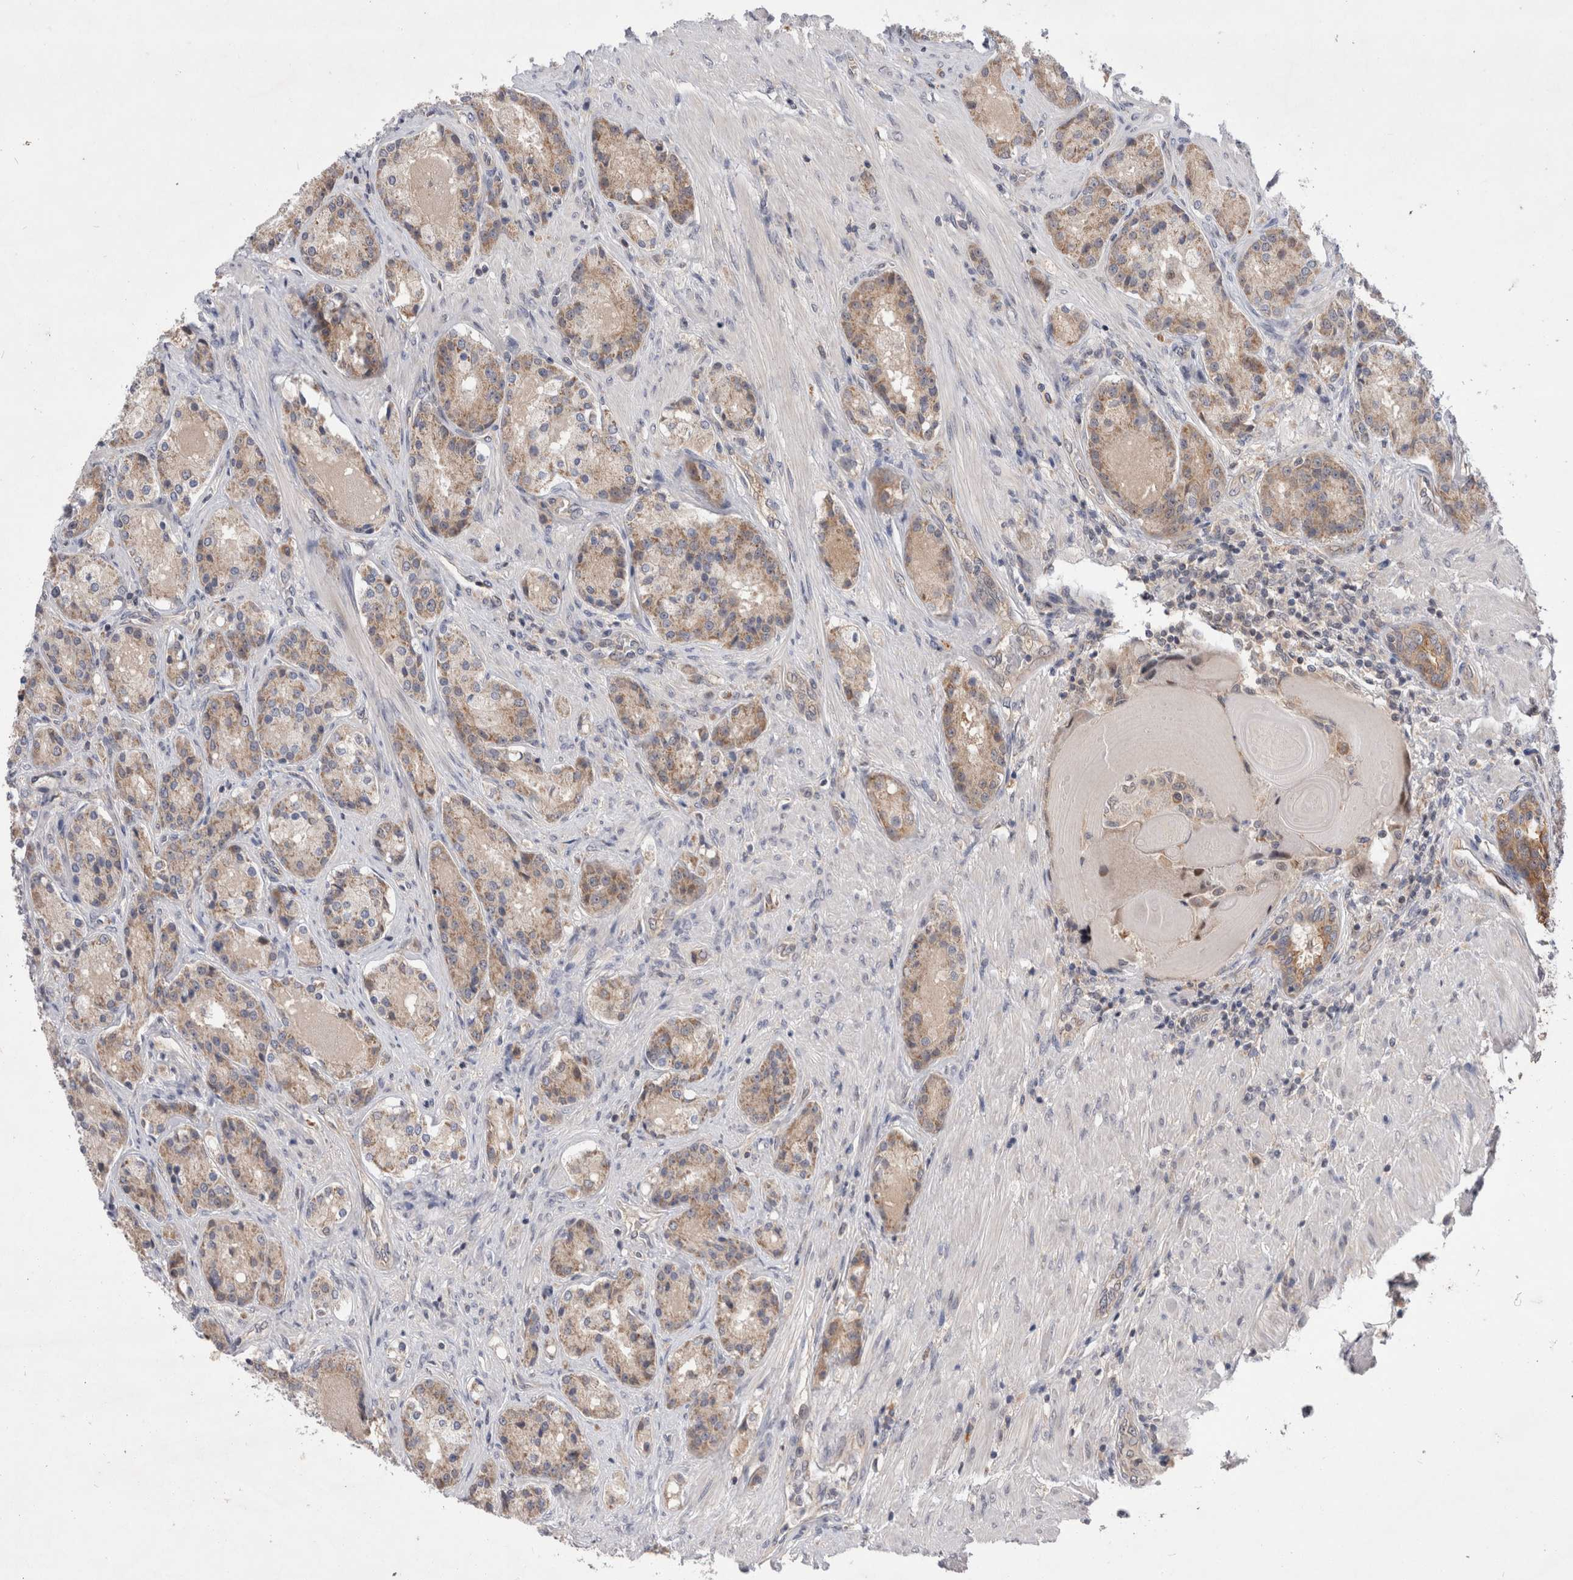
{"staining": {"intensity": "weak", "quantity": ">75%", "location": "cytoplasmic/membranous"}, "tissue": "prostate cancer", "cell_type": "Tumor cells", "image_type": "cancer", "snomed": [{"axis": "morphology", "description": "Adenocarcinoma, High grade"}, {"axis": "topography", "description": "Prostate"}], "caption": "Human prostate adenocarcinoma (high-grade) stained with a brown dye reveals weak cytoplasmic/membranous positive expression in approximately >75% of tumor cells.", "gene": "MRPL37", "patient": {"sex": "male", "age": 60}}